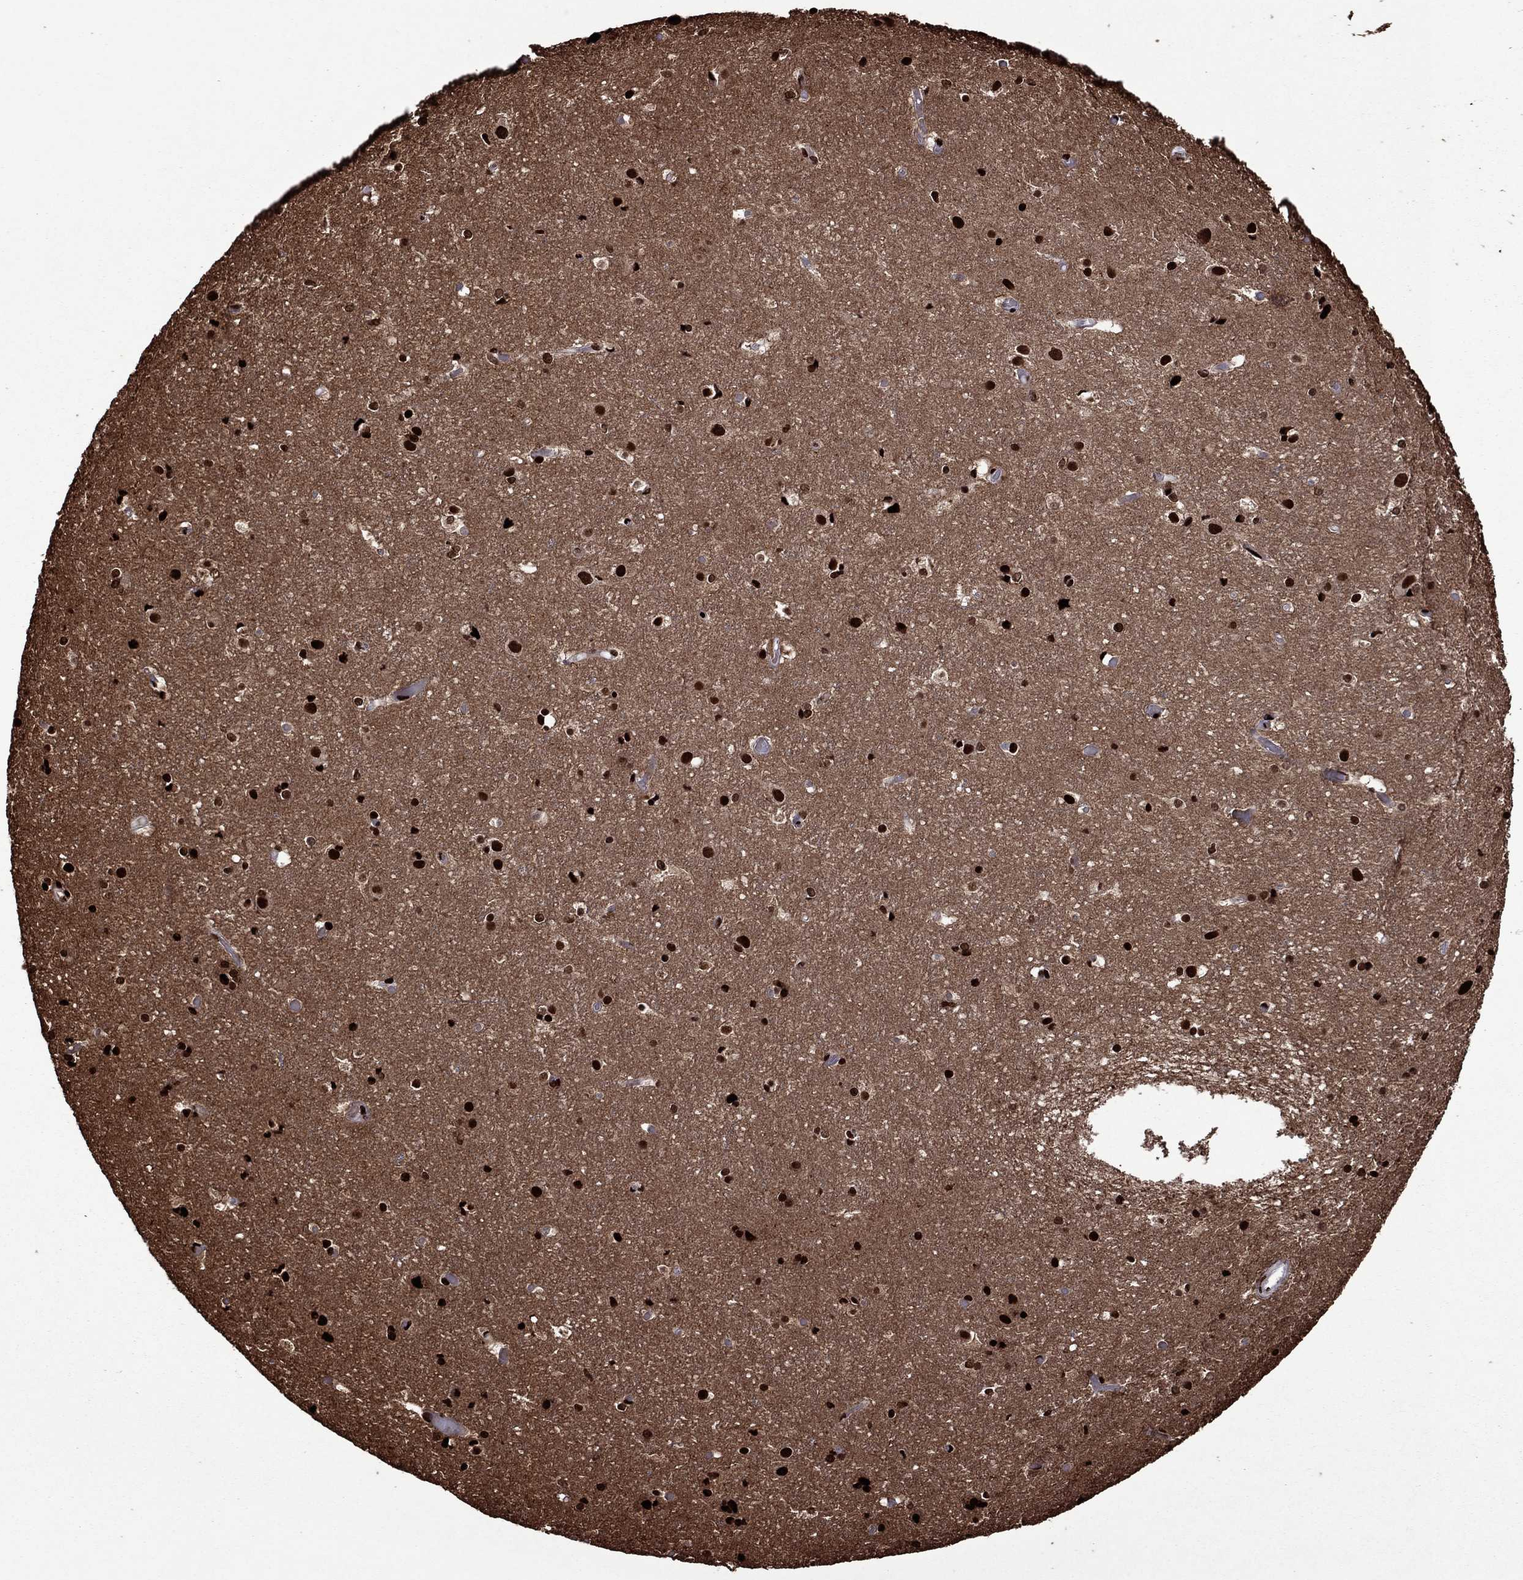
{"staining": {"intensity": "strong", "quantity": "25%-75%", "location": "nuclear"}, "tissue": "cerebral cortex", "cell_type": "Endothelial cells", "image_type": "normal", "snomed": [{"axis": "morphology", "description": "Normal tissue, NOS"}, {"axis": "topography", "description": "Cerebral cortex"}], "caption": "Immunohistochemistry (IHC) staining of benign cerebral cortex, which shows high levels of strong nuclear positivity in approximately 25%-75% of endothelial cells indicating strong nuclear protein expression. The staining was performed using DAB (brown) for protein detection and nuclei were counterstained in hematoxylin (blue).", "gene": "LIMK1", "patient": {"sex": "female", "age": 52}}